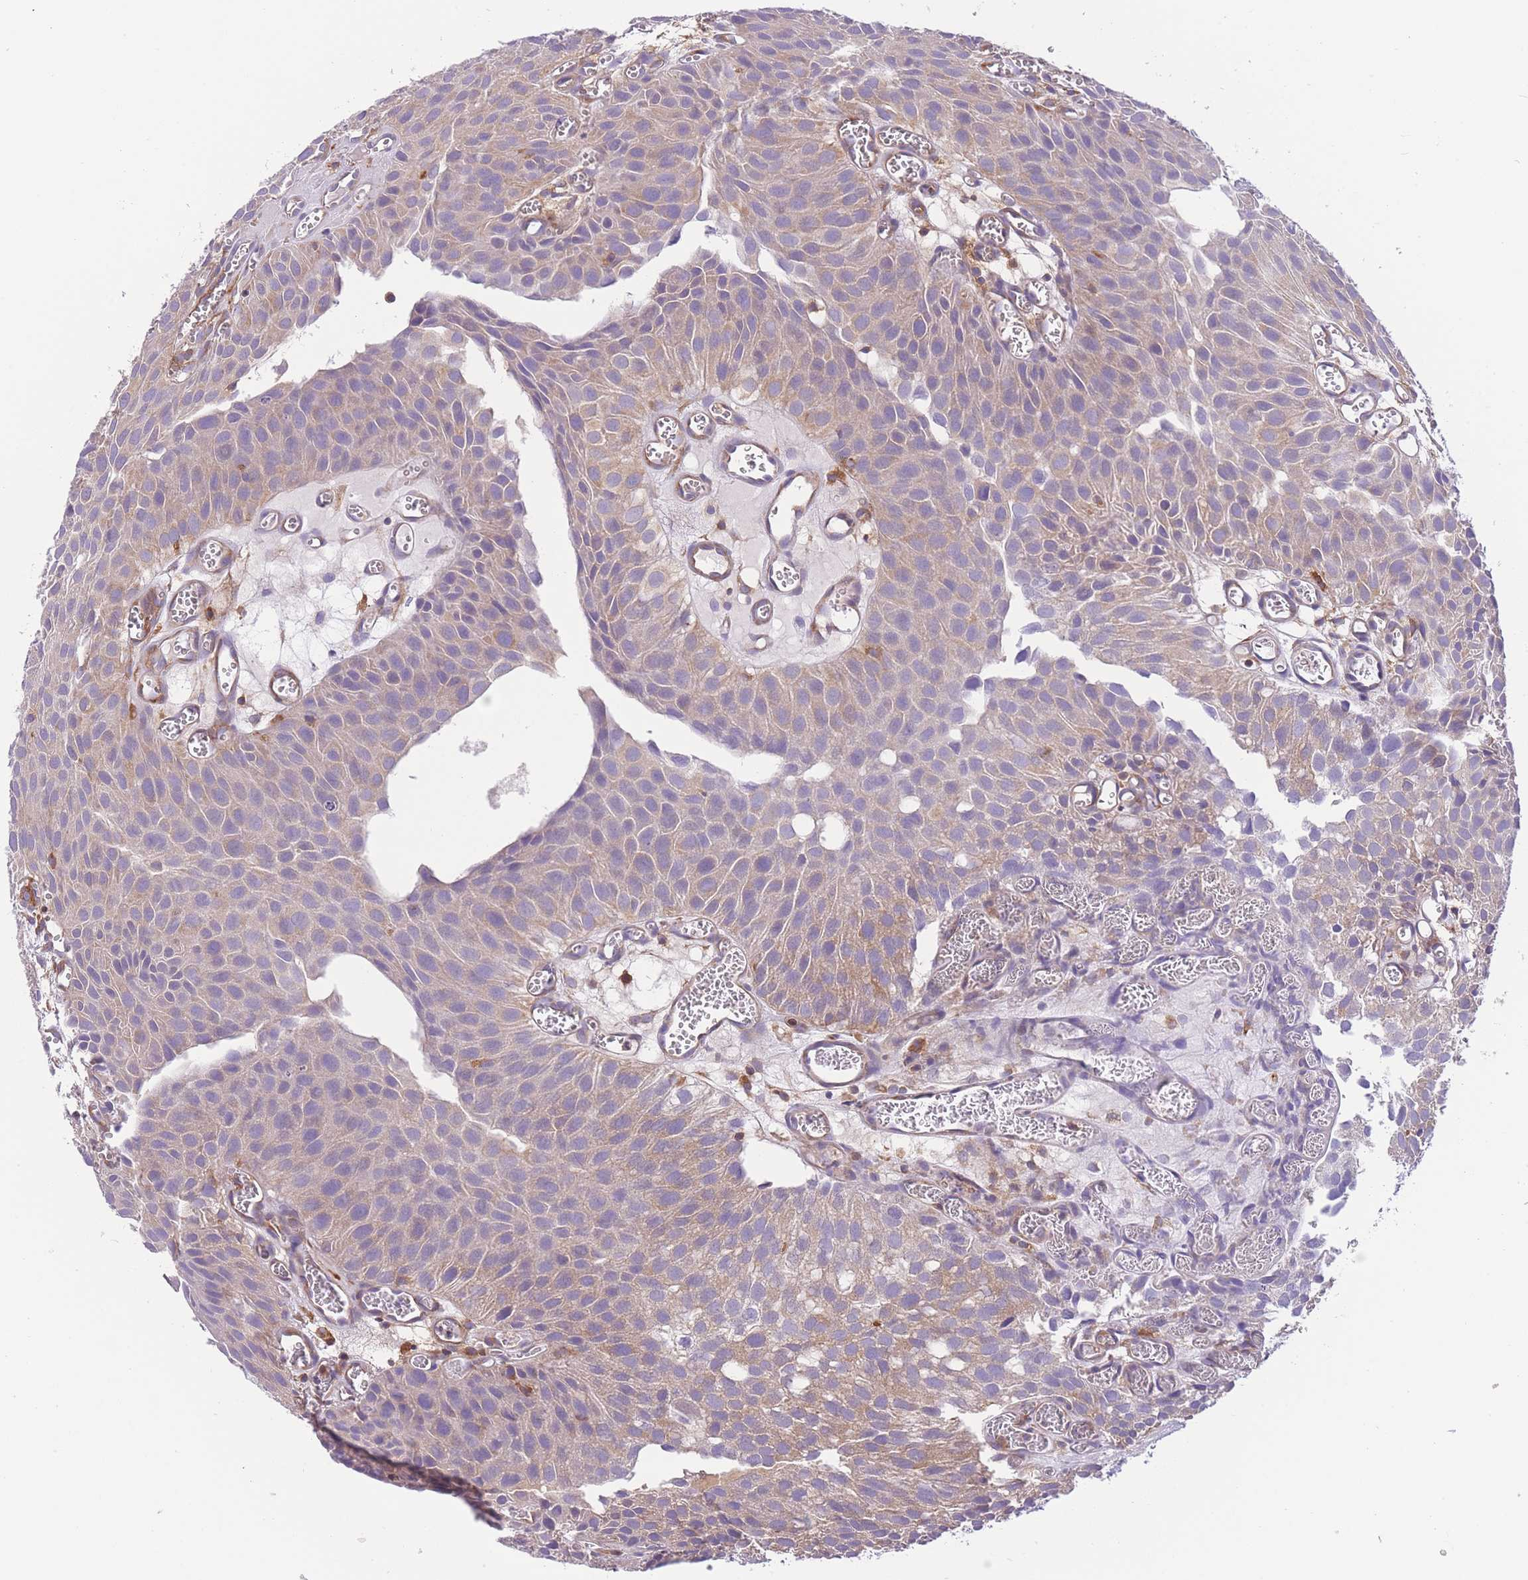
{"staining": {"intensity": "negative", "quantity": "none", "location": "none"}, "tissue": "urothelial cancer", "cell_type": "Tumor cells", "image_type": "cancer", "snomed": [{"axis": "morphology", "description": "Urothelial carcinoma, Low grade"}, {"axis": "topography", "description": "Urinary bladder"}], "caption": "High magnification brightfield microscopy of urothelial cancer stained with DAB (brown) and counterstained with hematoxylin (blue): tumor cells show no significant expression.", "gene": "PRKAR1A", "patient": {"sex": "male", "age": 88}}